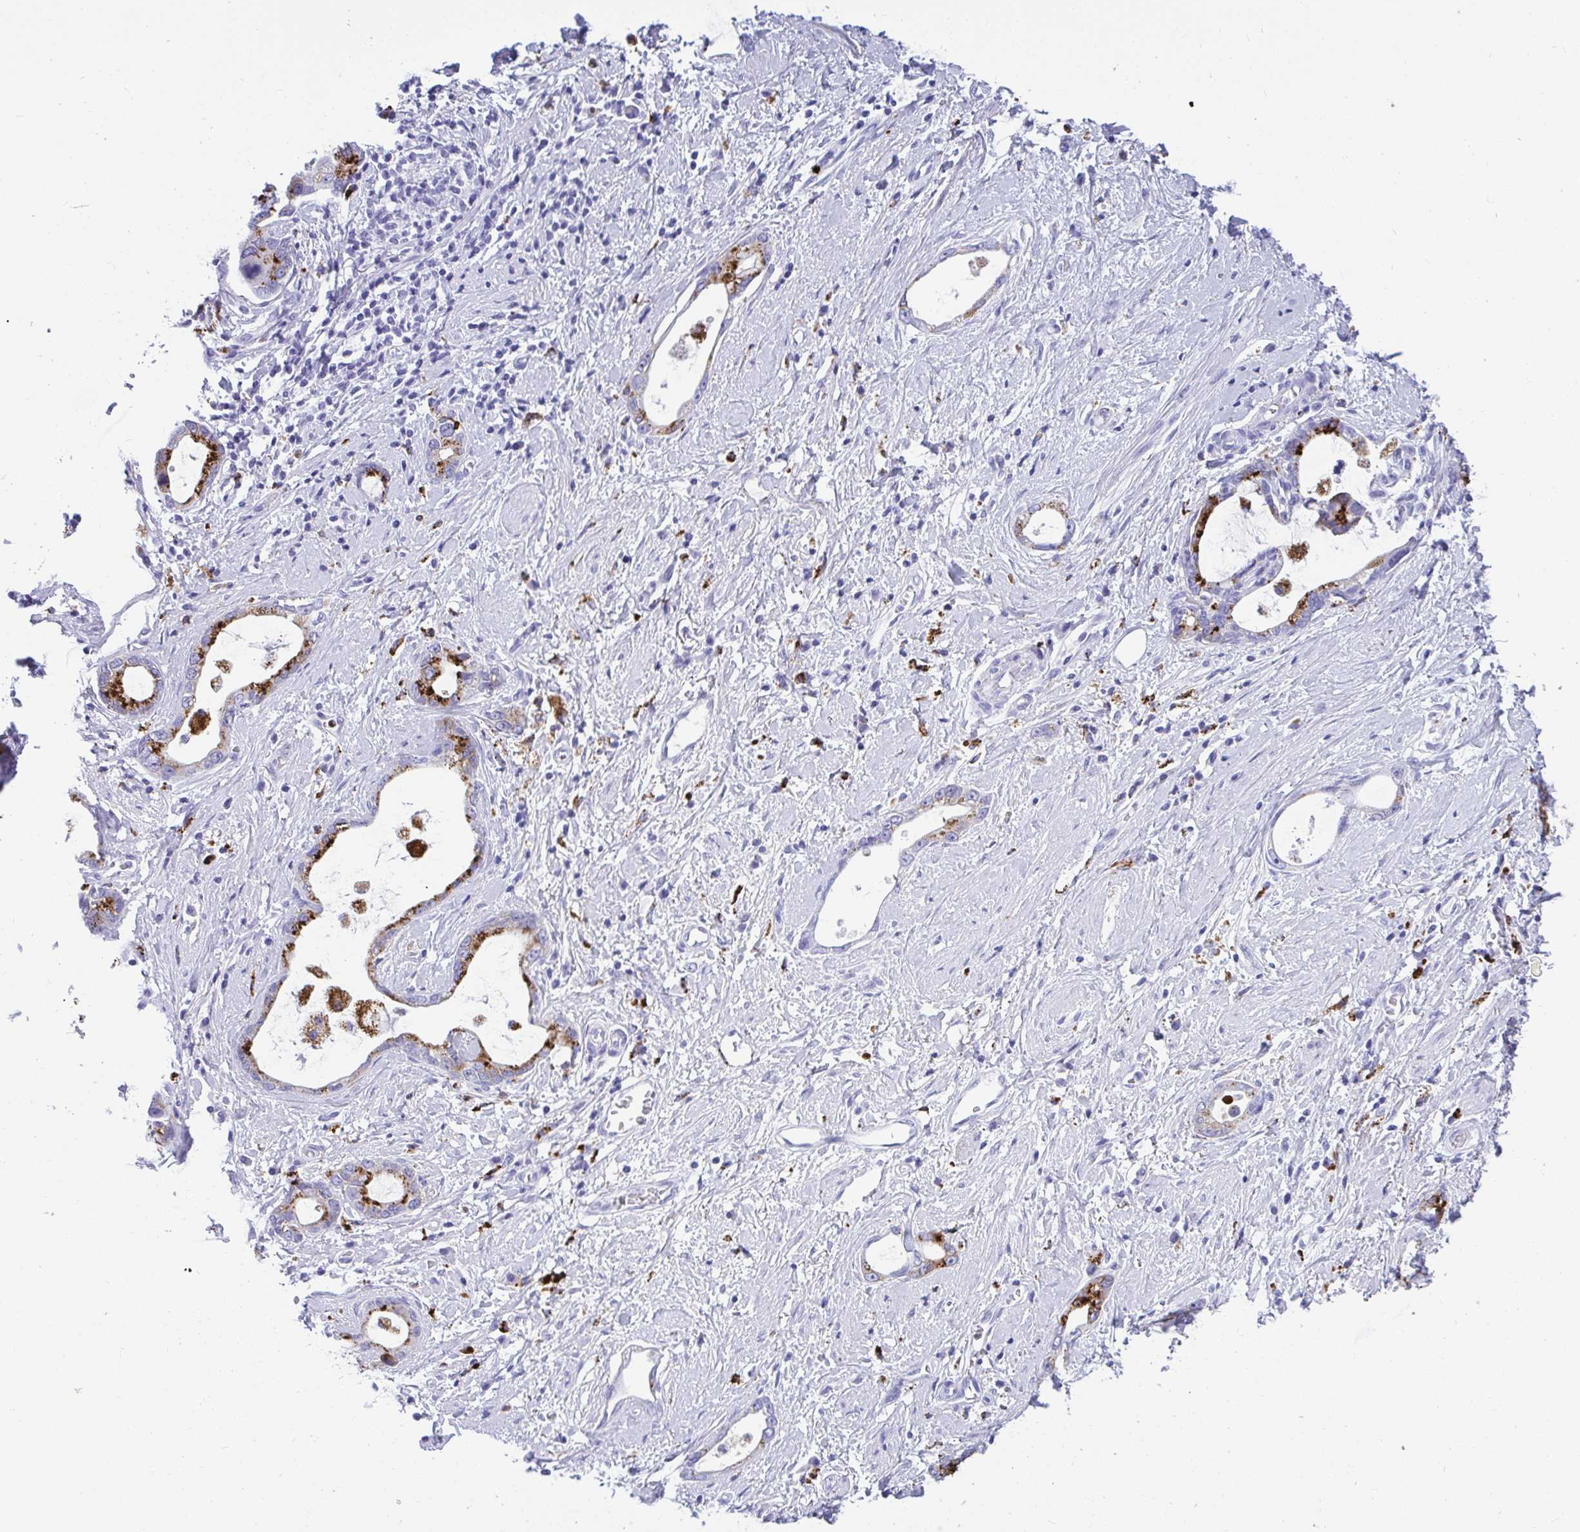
{"staining": {"intensity": "strong", "quantity": "25%-75%", "location": "cytoplasmic/membranous"}, "tissue": "stomach cancer", "cell_type": "Tumor cells", "image_type": "cancer", "snomed": [{"axis": "morphology", "description": "Adenocarcinoma, NOS"}, {"axis": "topography", "description": "Stomach"}], "caption": "IHC (DAB (3,3'-diaminobenzidine)) staining of human stomach adenocarcinoma reveals strong cytoplasmic/membranous protein expression in about 25%-75% of tumor cells.", "gene": "CPVL", "patient": {"sex": "male", "age": 55}}